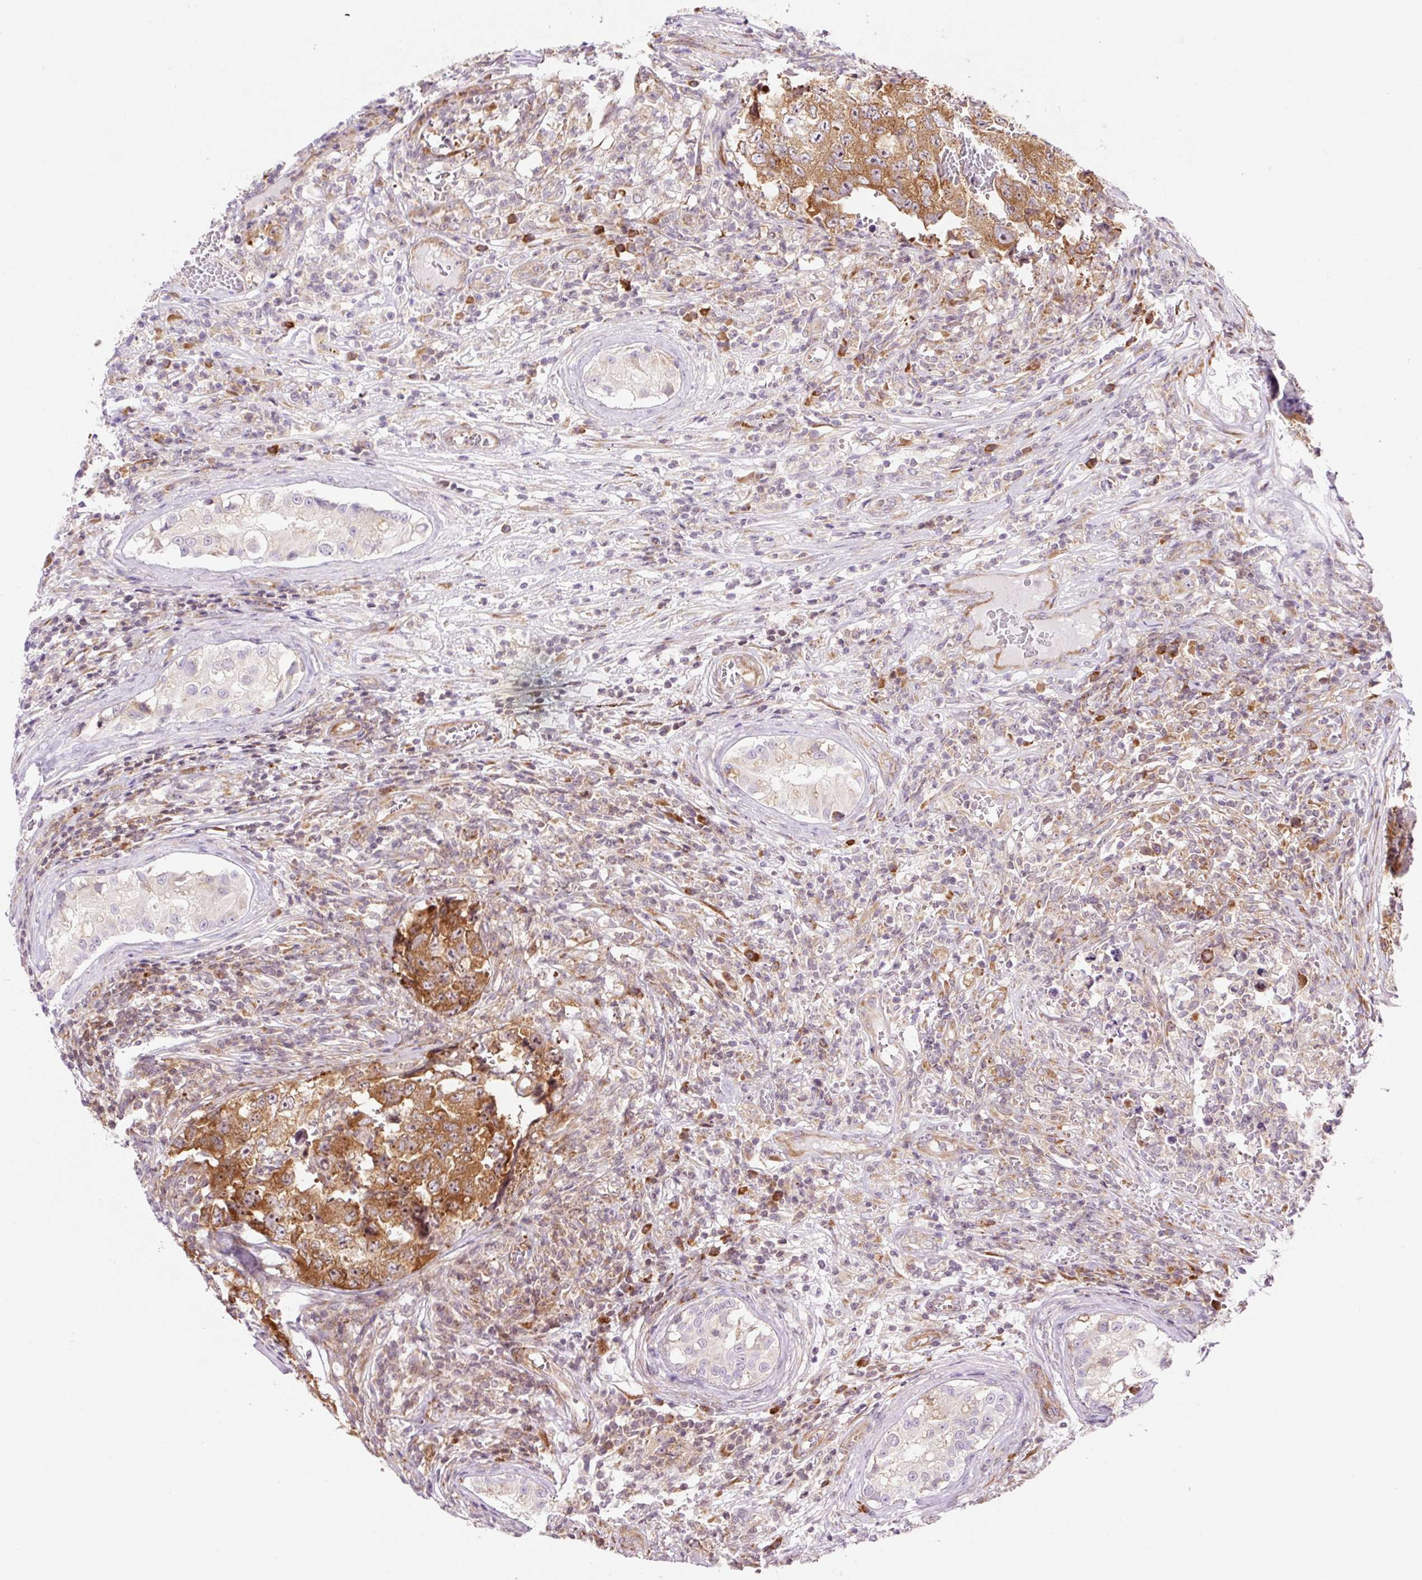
{"staining": {"intensity": "moderate", "quantity": ">75%", "location": "cytoplasmic/membranous"}, "tissue": "testis cancer", "cell_type": "Tumor cells", "image_type": "cancer", "snomed": [{"axis": "morphology", "description": "Carcinoma, Embryonal, NOS"}, {"axis": "topography", "description": "Testis"}], "caption": "Immunohistochemical staining of embryonal carcinoma (testis) reveals medium levels of moderate cytoplasmic/membranous staining in approximately >75% of tumor cells.", "gene": "RPL41", "patient": {"sex": "male", "age": 25}}